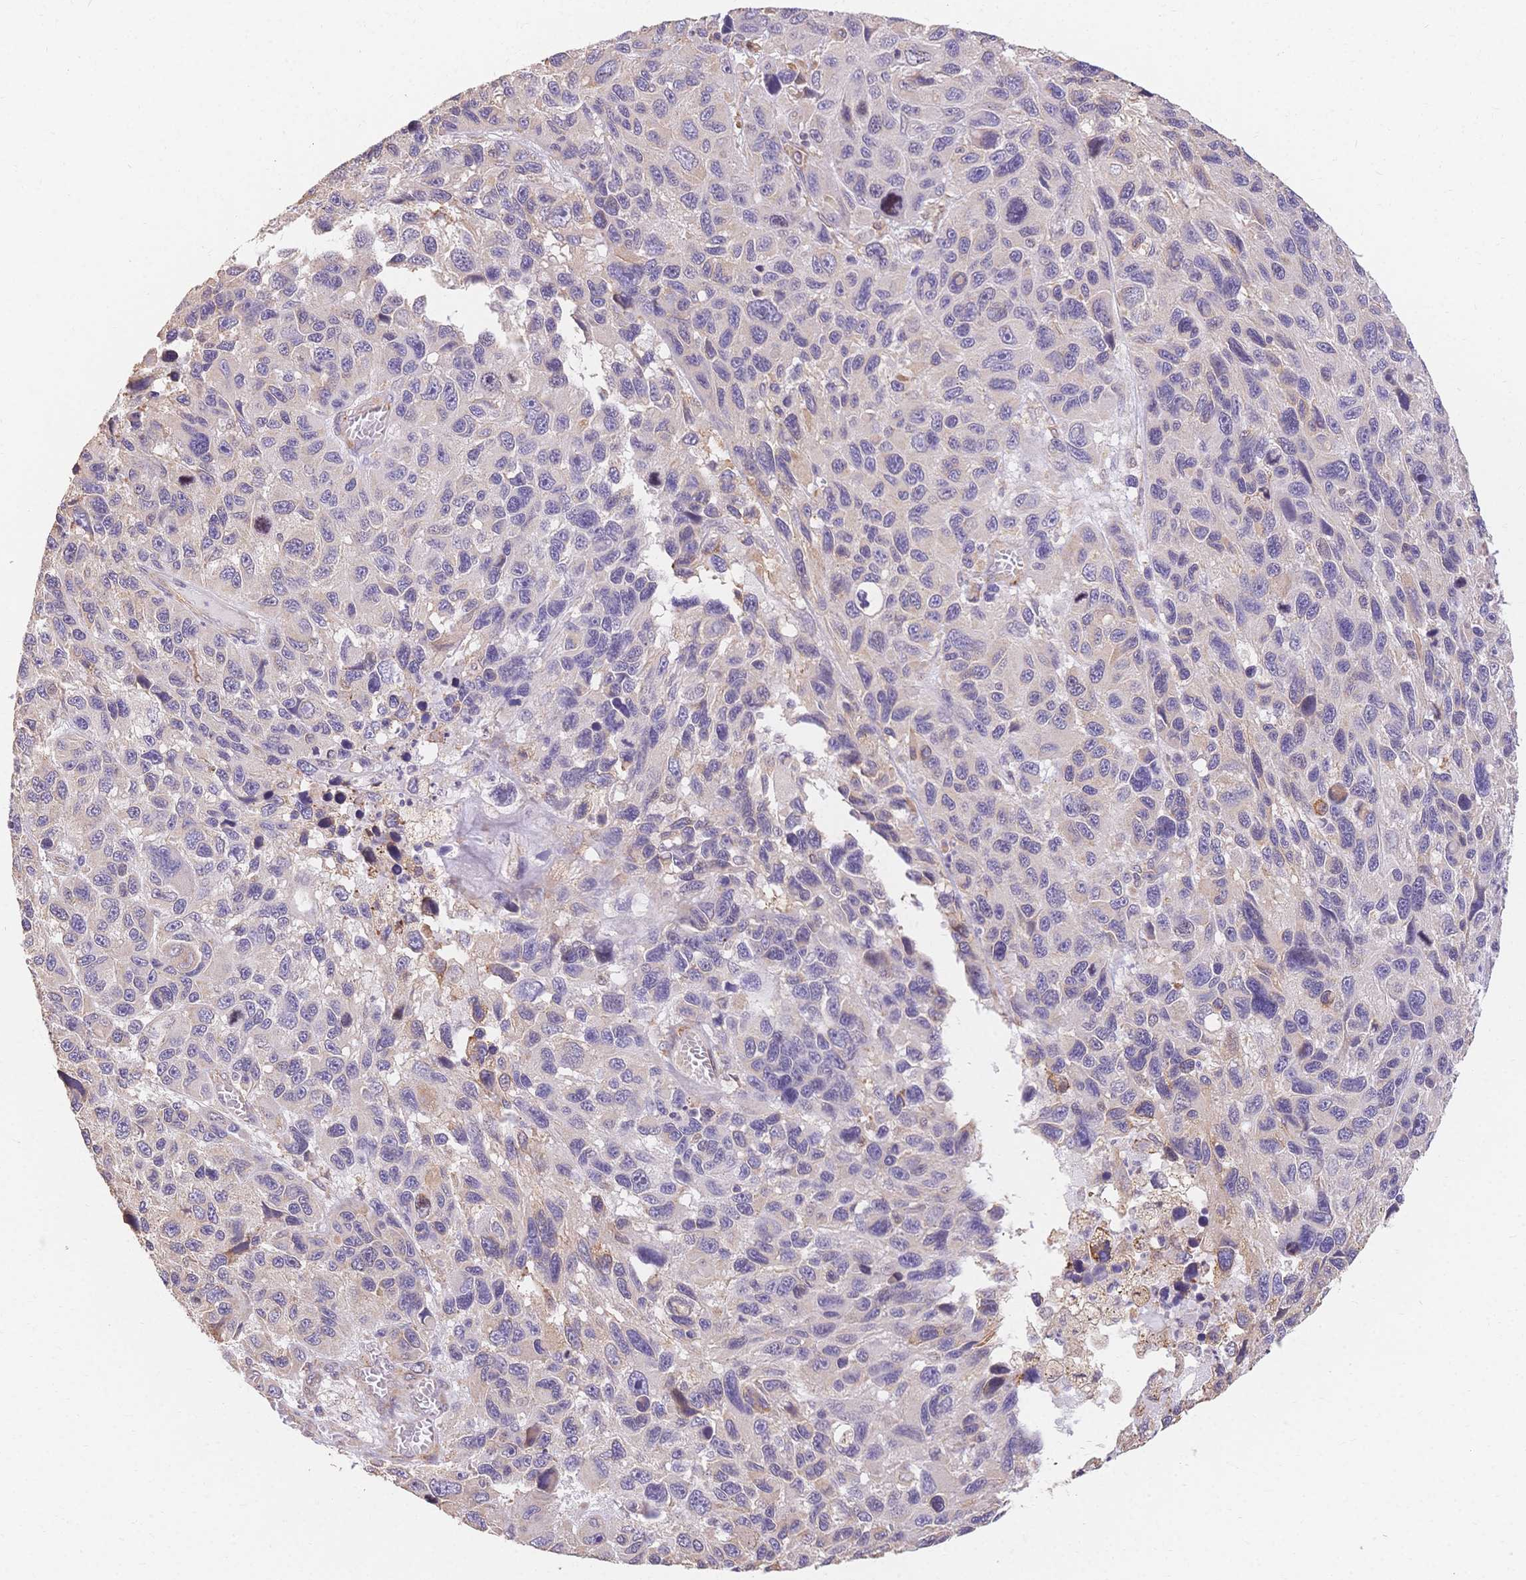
{"staining": {"intensity": "negative", "quantity": "none", "location": "none"}, "tissue": "melanoma", "cell_type": "Tumor cells", "image_type": "cancer", "snomed": [{"axis": "morphology", "description": "Malignant melanoma, NOS"}, {"axis": "topography", "description": "Skin"}], "caption": "DAB immunohistochemical staining of human malignant melanoma demonstrates no significant staining in tumor cells.", "gene": "HS3ST5", "patient": {"sex": "male", "age": 53}}